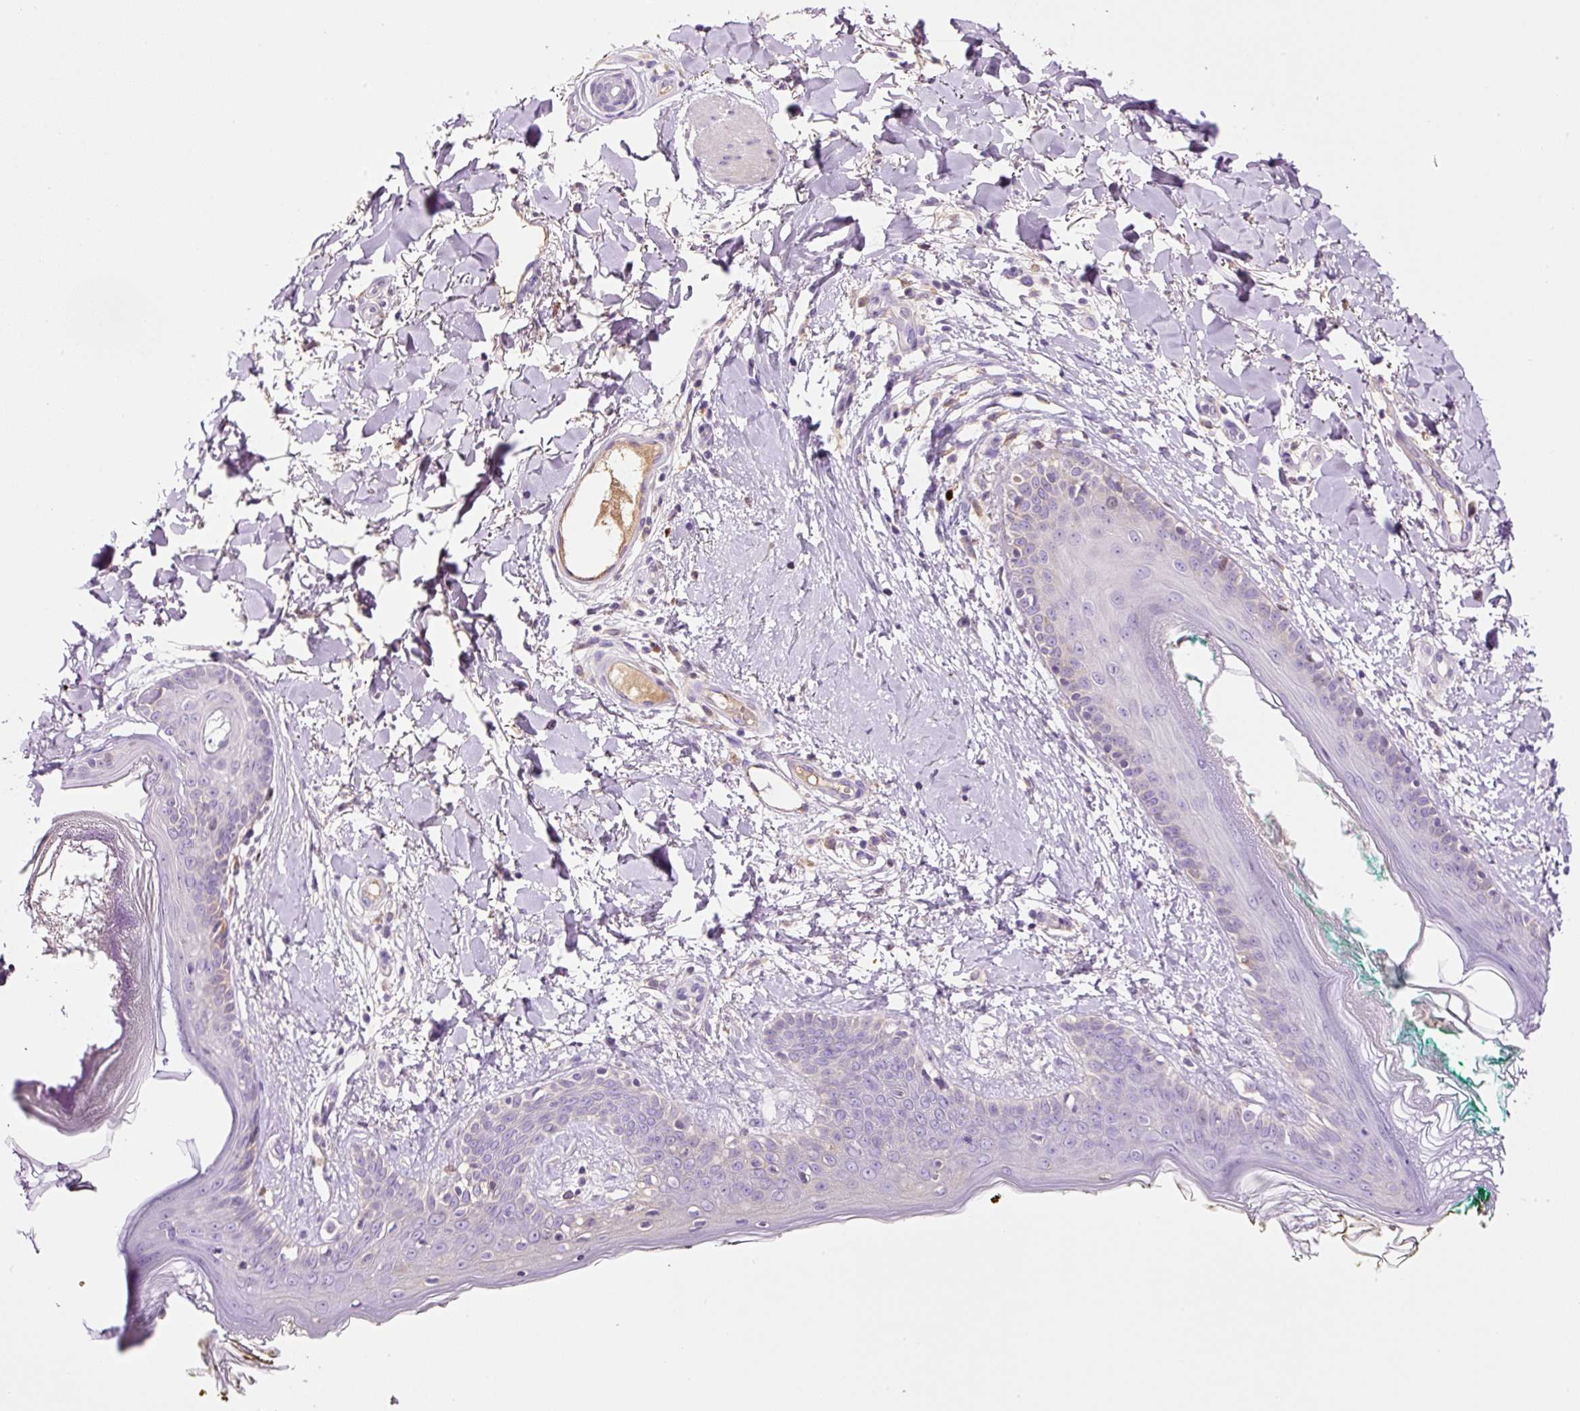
{"staining": {"intensity": "negative", "quantity": "none", "location": "none"}, "tissue": "skin", "cell_type": "Fibroblasts", "image_type": "normal", "snomed": [{"axis": "morphology", "description": "Normal tissue, NOS"}, {"axis": "topography", "description": "Skin"}], "caption": "This is an IHC photomicrograph of normal human skin. There is no staining in fibroblasts.", "gene": "DPPA4", "patient": {"sex": "female", "age": 34}}